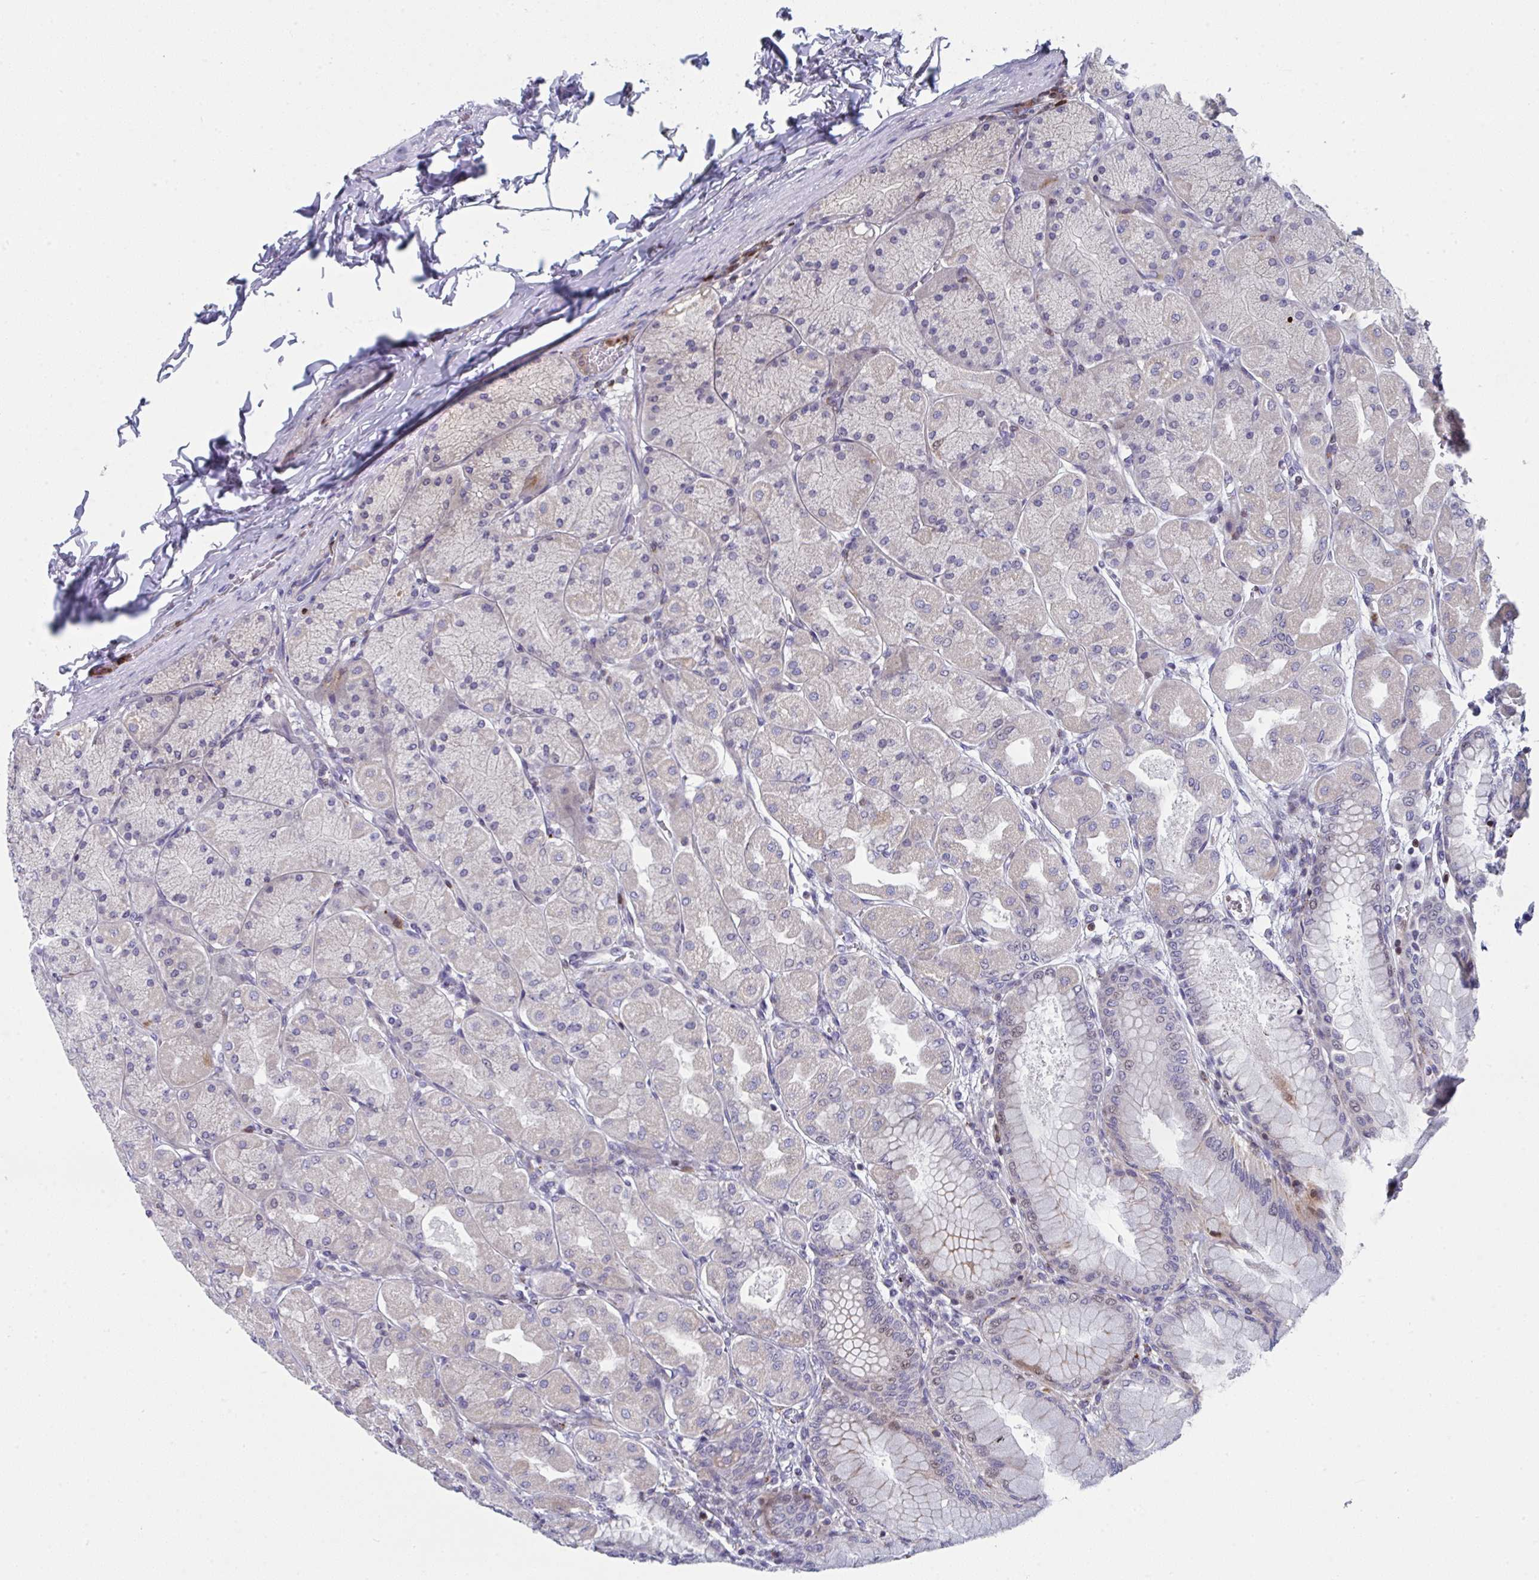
{"staining": {"intensity": "moderate", "quantity": "25%-75%", "location": "cytoplasmic/membranous"}, "tissue": "stomach", "cell_type": "Glandular cells", "image_type": "normal", "snomed": [{"axis": "morphology", "description": "Normal tissue, NOS"}, {"axis": "topography", "description": "Stomach, upper"}], "caption": "Immunohistochemistry of normal stomach demonstrates medium levels of moderate cytoplasmic/membranous expression in approximately 25%-75% of glandular cells. Using DAB (3,3'-diaminobenzidine) (brown) and hematoxylin (blue) stains, captured at high magnification using brightfield microscopy.", "gene": "AOC2", "patient": {"sex": "female", "age": 56}}